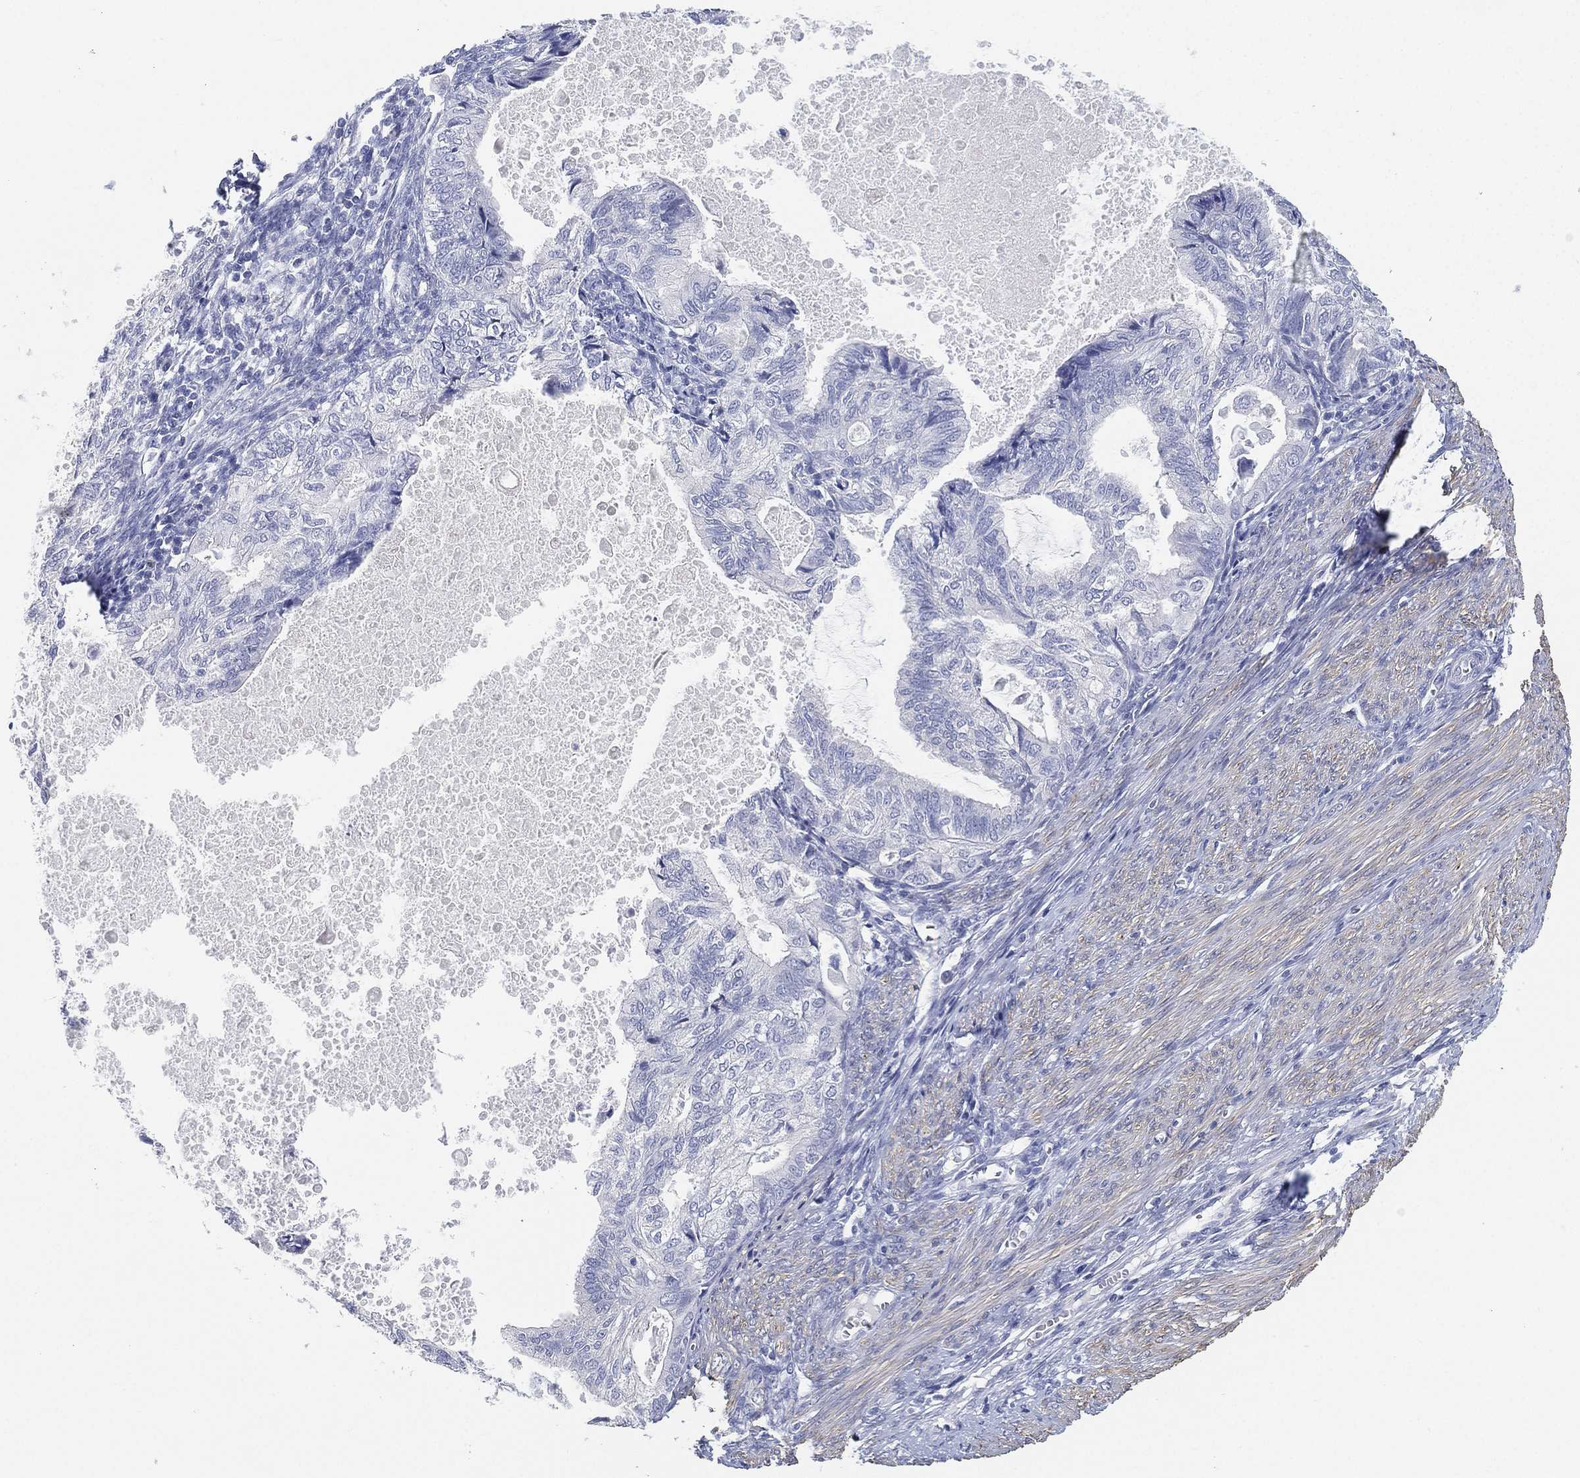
{"staining": {"intensity": "negative", "quantity": "none", "location": "none"}, "tissue": "endometrial cancer", "cell_type": "Tumor cells", "image_type": "cancer", "snomed": [{"axis": "morphology", "description": "Adenocarcinoma, NOS"}, {"axis": "topography", "description": "Endometrium"}], "caption": "DAB immunohistochemical staining of adenocarcinoma (endometrial) reveals no significant expression in tumor cells.", "gene": "FAM187B", "patient": {"sex": "female", "age": 86}}